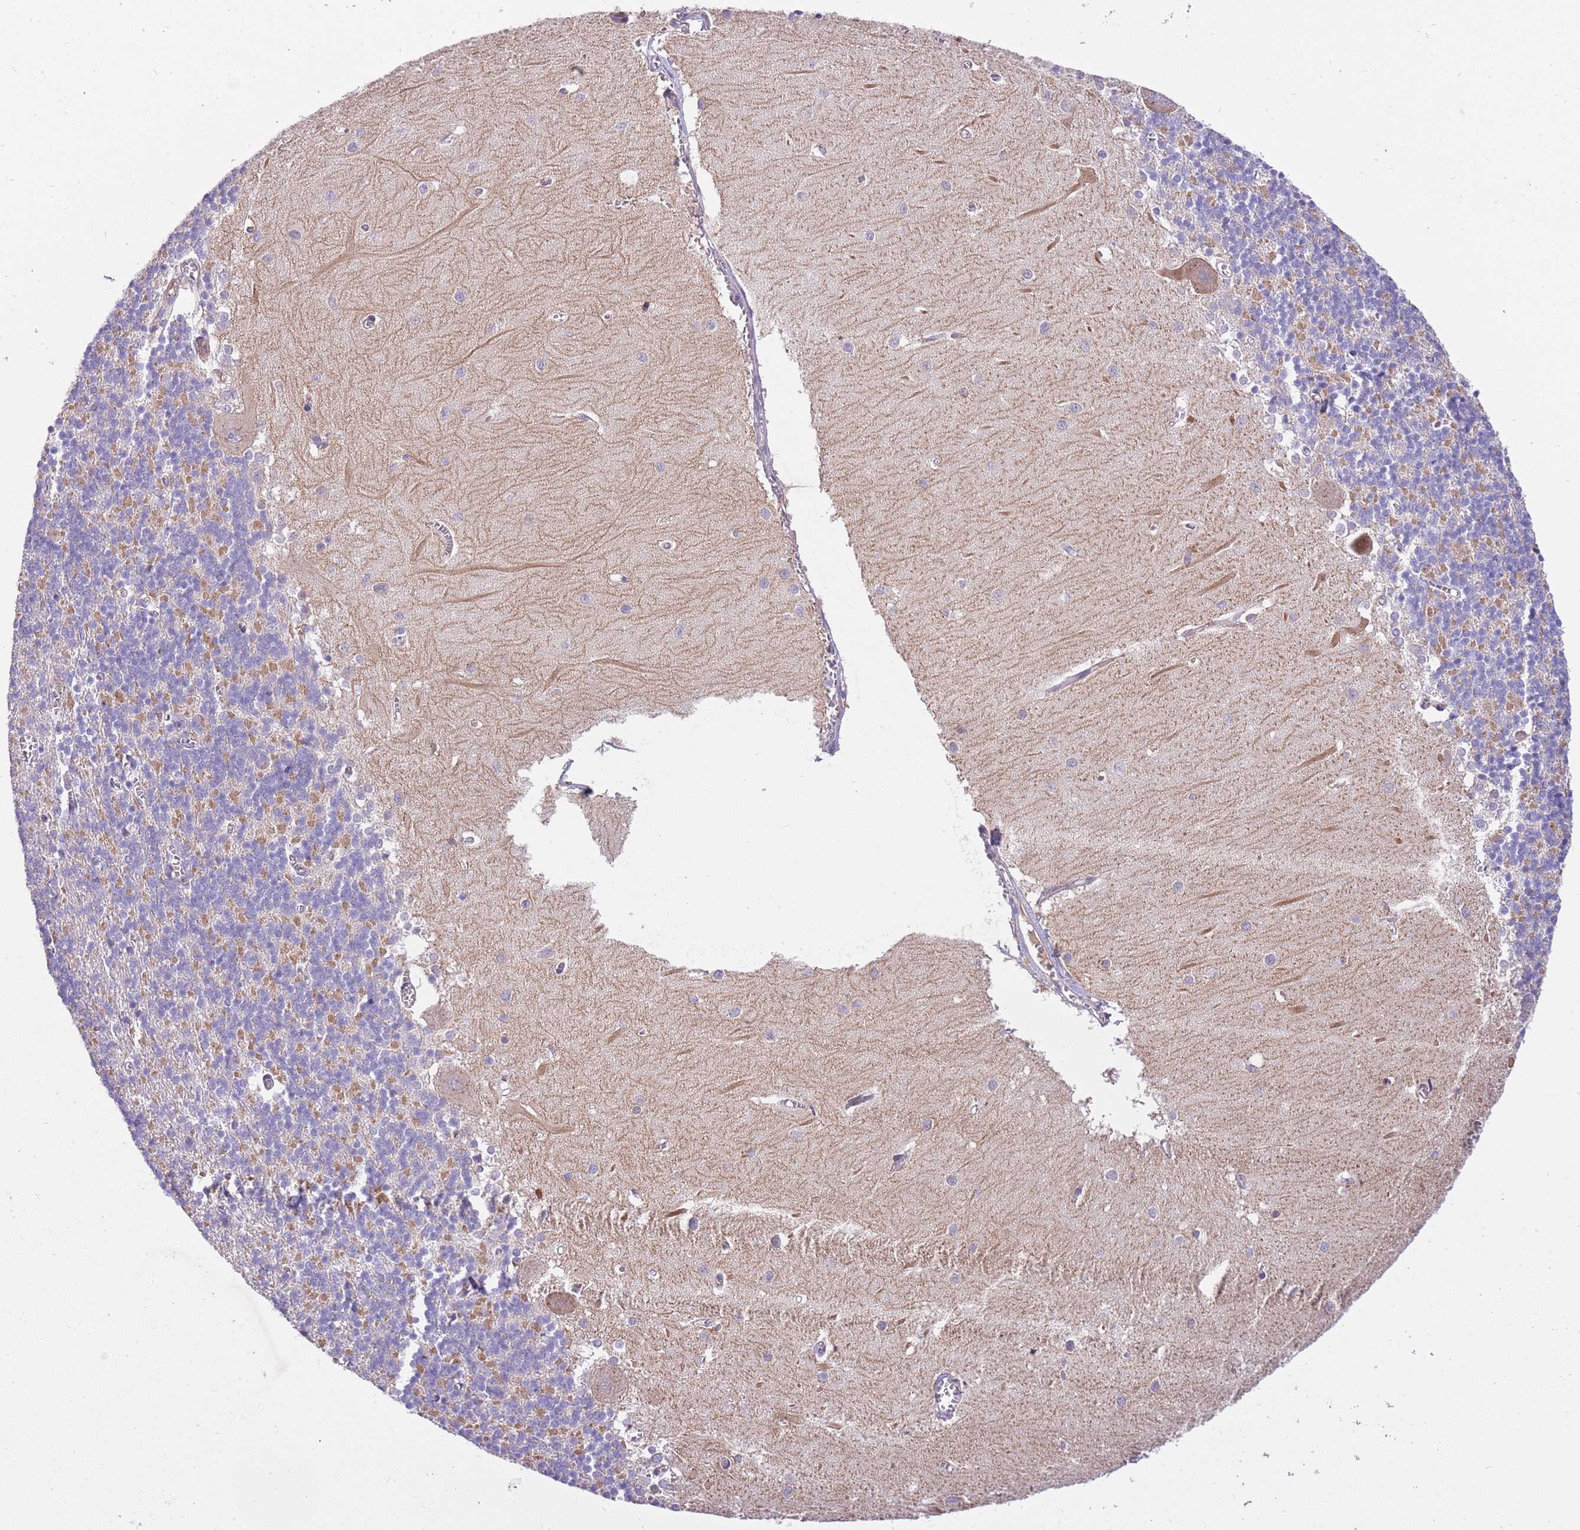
{"staining": {"intensity": "moderate", "quantity": "<25%", "location": "cytoplasmic/membranous"}, "tissue": "cerebellum", "cell_type": "Cells in granular layer", "image_type": "normal", "snomed": [{"axis": "morphology", "description": "Normal tissue, NOS"}, {"axis": "topography", "description": "Cerebellum"}], "caption": "Immunohistochemical staining of benign human cerebellum displays low levels of moderate cytoplasmic/membranous expression in approximately <25% of cells in granular layer. The protein is shown in brown color, while the nuclei are stained blue.", "gene": "CFAP73", "patient": {"sex": "male", "age": 37}}